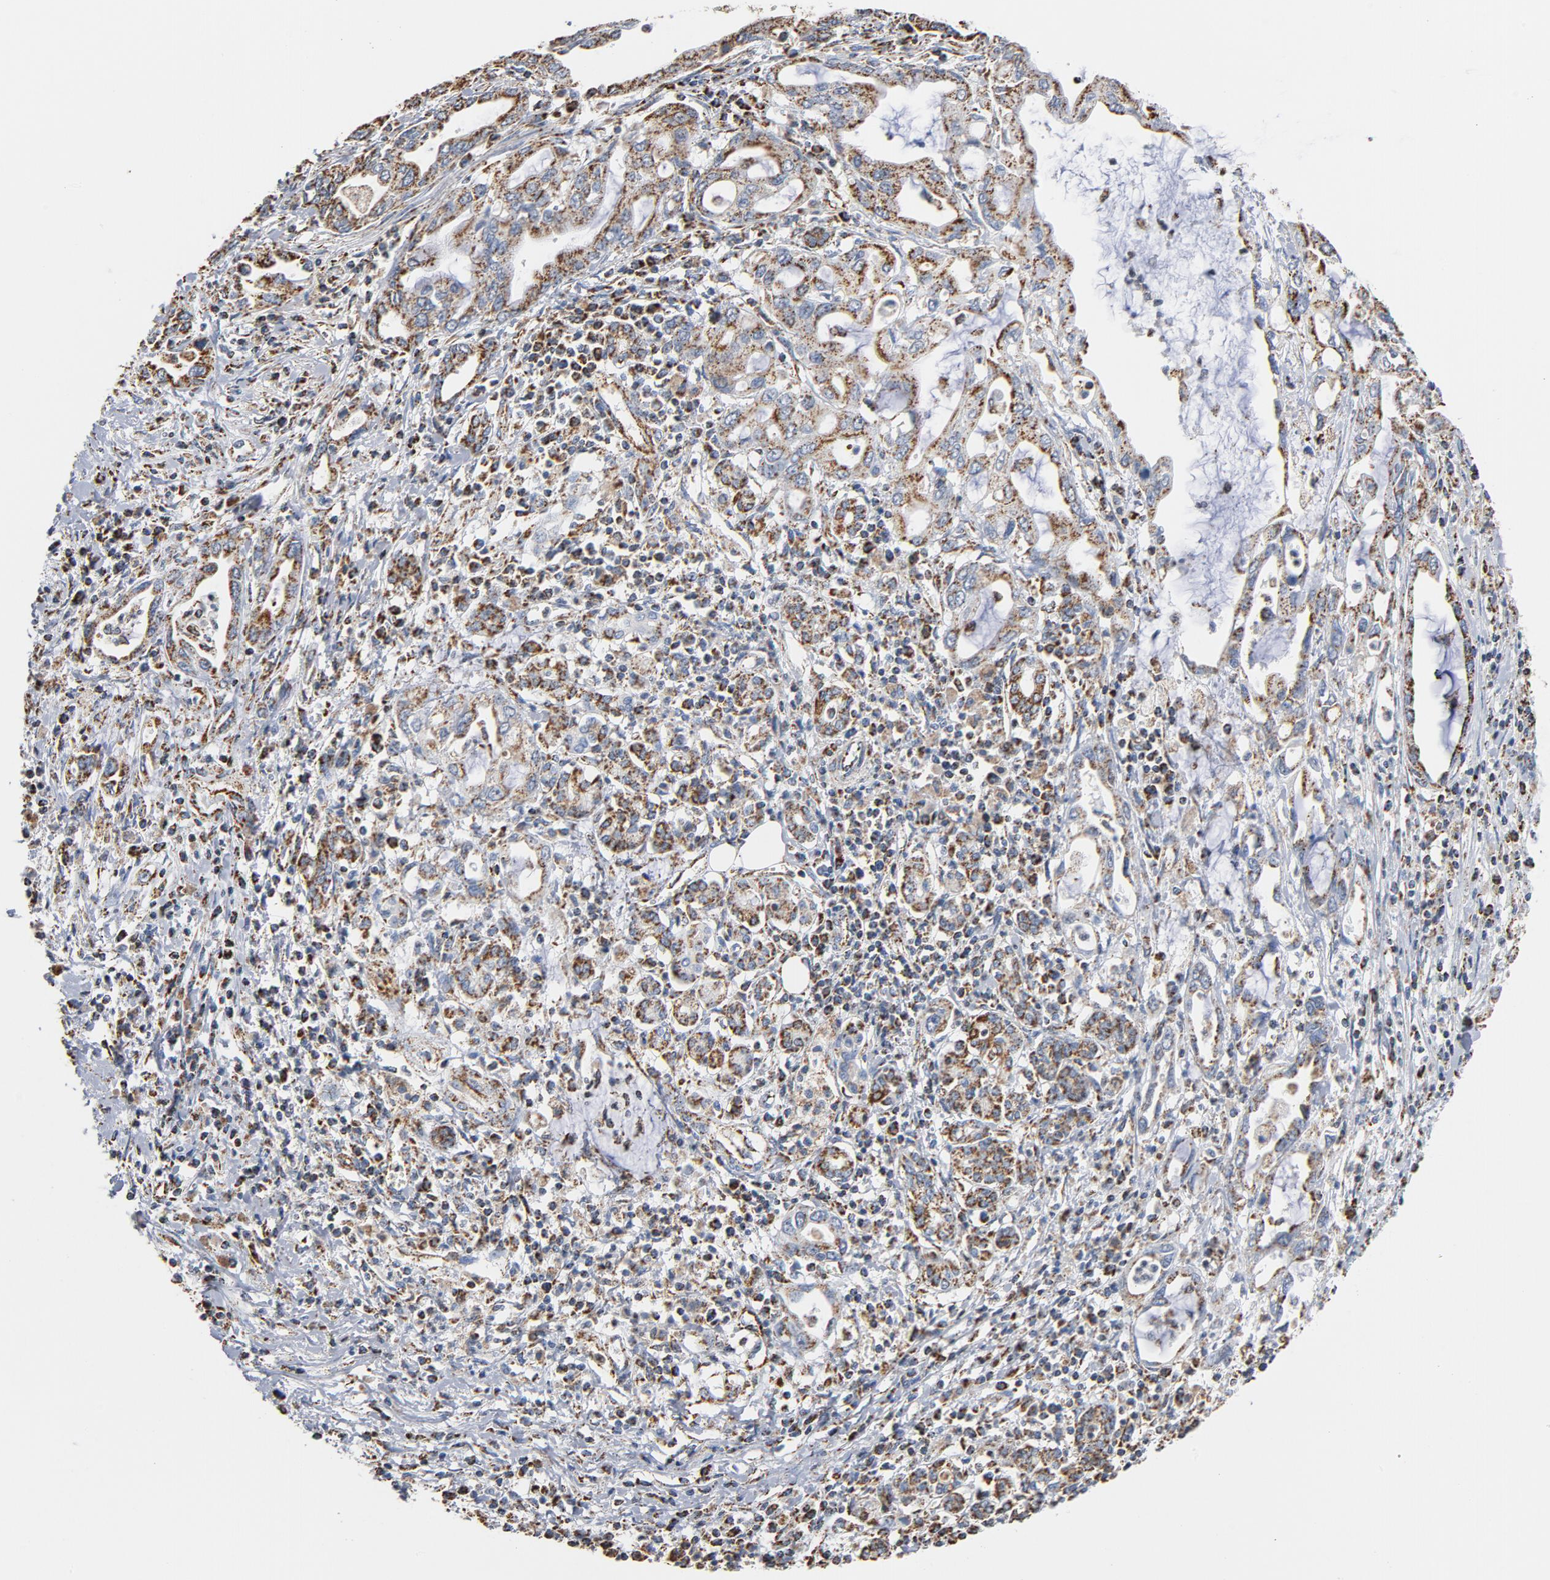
{"staining": {"intensity": "strong", "quantity": ">75%", "location": "cytoplasmic/membranous"}, "tissue": "pancreatic cancer", "cell_type": "Tumor cells", "image_type": "cancer", "snomed": [{"axis": "morphology", "description": "Adenocarcinoma, NOS"}, {"axis": "topography", "description": "Pancreas"}], "caption": "Protein analysis of pancreatic adenocarcinoma tissue reveals strong cytoplasmic/membranous expression in approximately >75% of tumor cells.", "gene": "NDUFS4", "patient": {"sex": "female", "age": 57}}